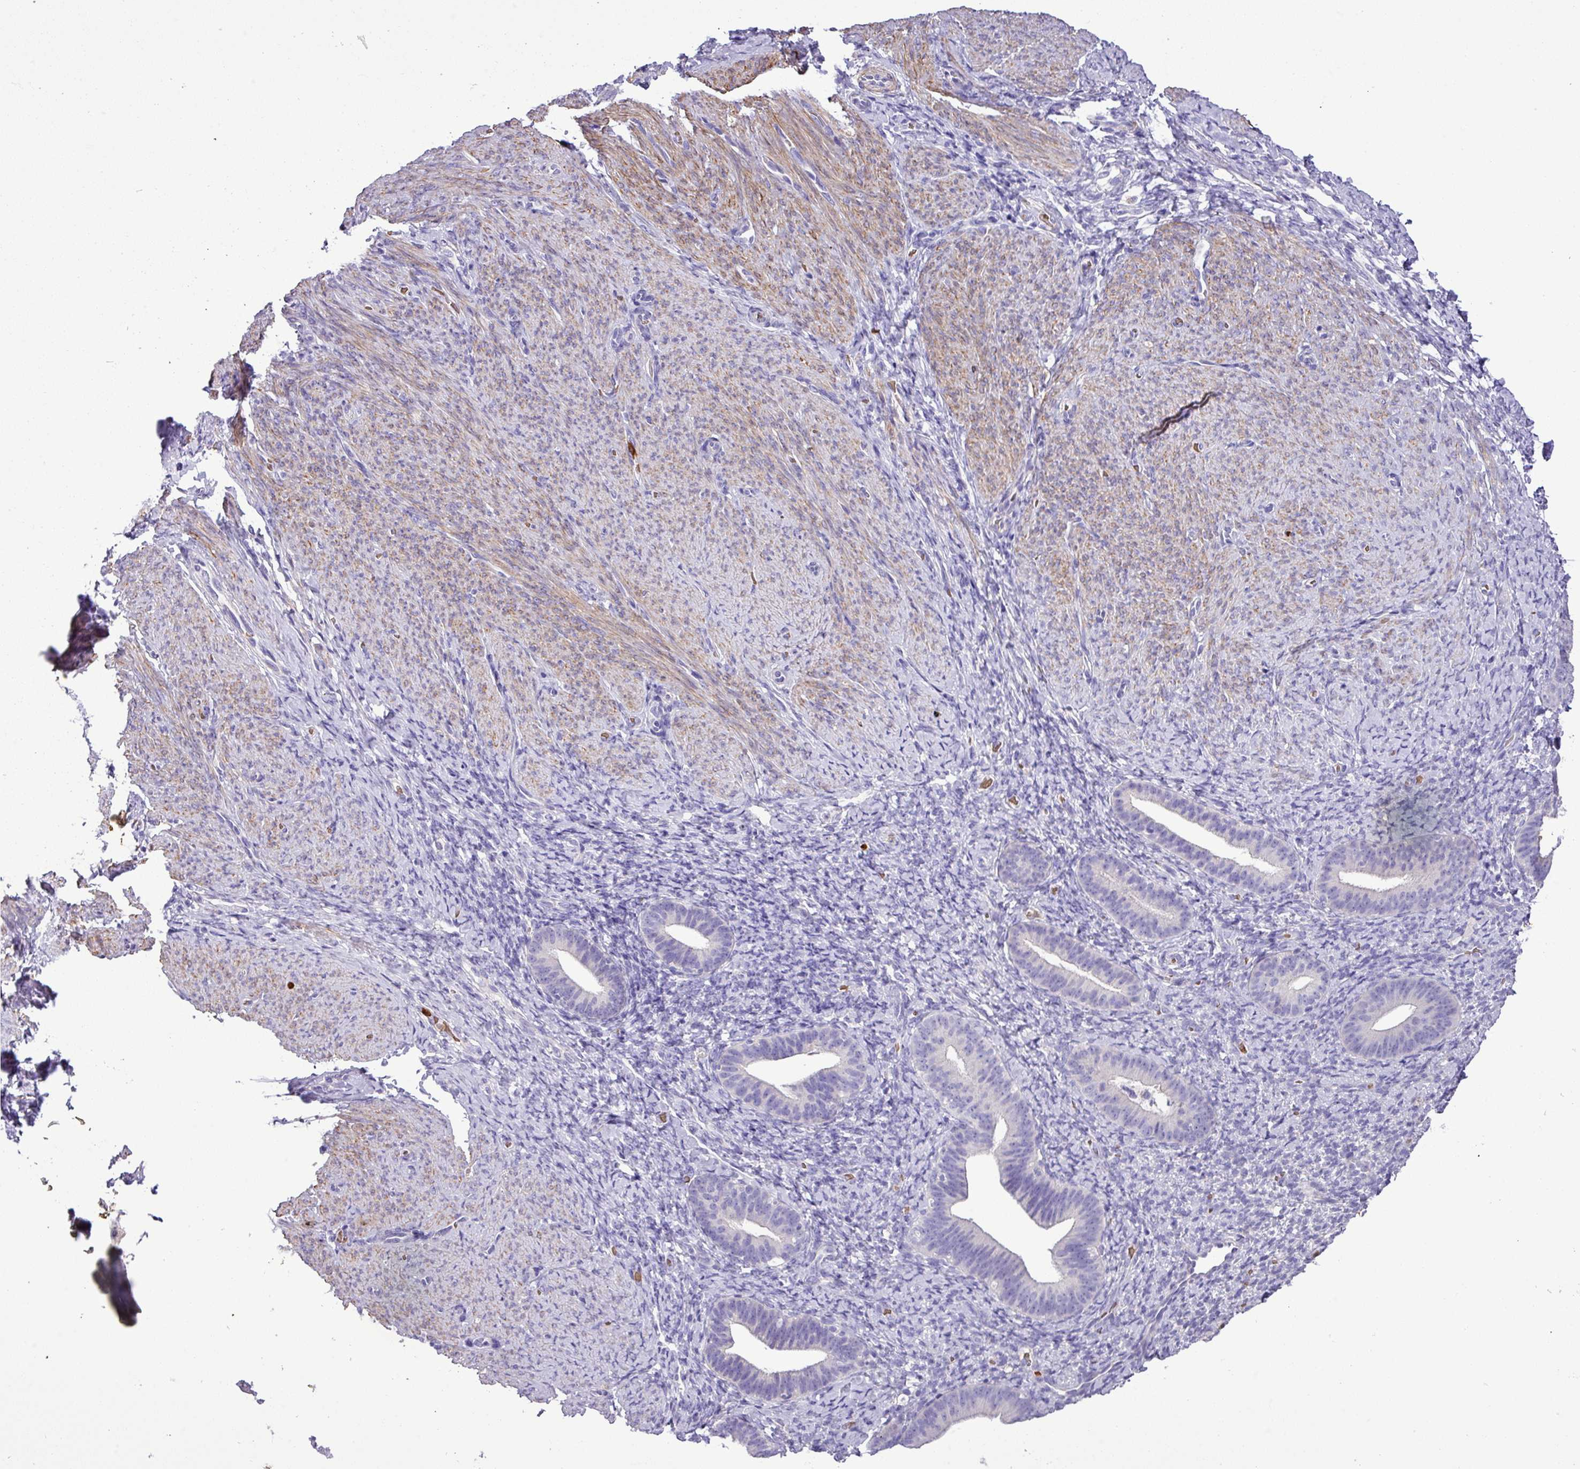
{"staining": {"intensity": "negative", "quantity": "none", "location": "none"}, "tissue": "endometrium", "cell_type": "Cells in endometrial stroma", "image_type": "normal", "snomed": [{"axis": "morphology", "description": "Normal tissue, NOS"}, {"axis": "topography", "description": "Endometrium"}], "caption": "Immunohistochemistry (IHC) of benign endometrium demonstrates no staining in cells in endometrial stroma. (DAB IHC with hematoxylin counter stain).", "gene": "MGAT4B", "patient": {"sex": "female", "age": 65}}